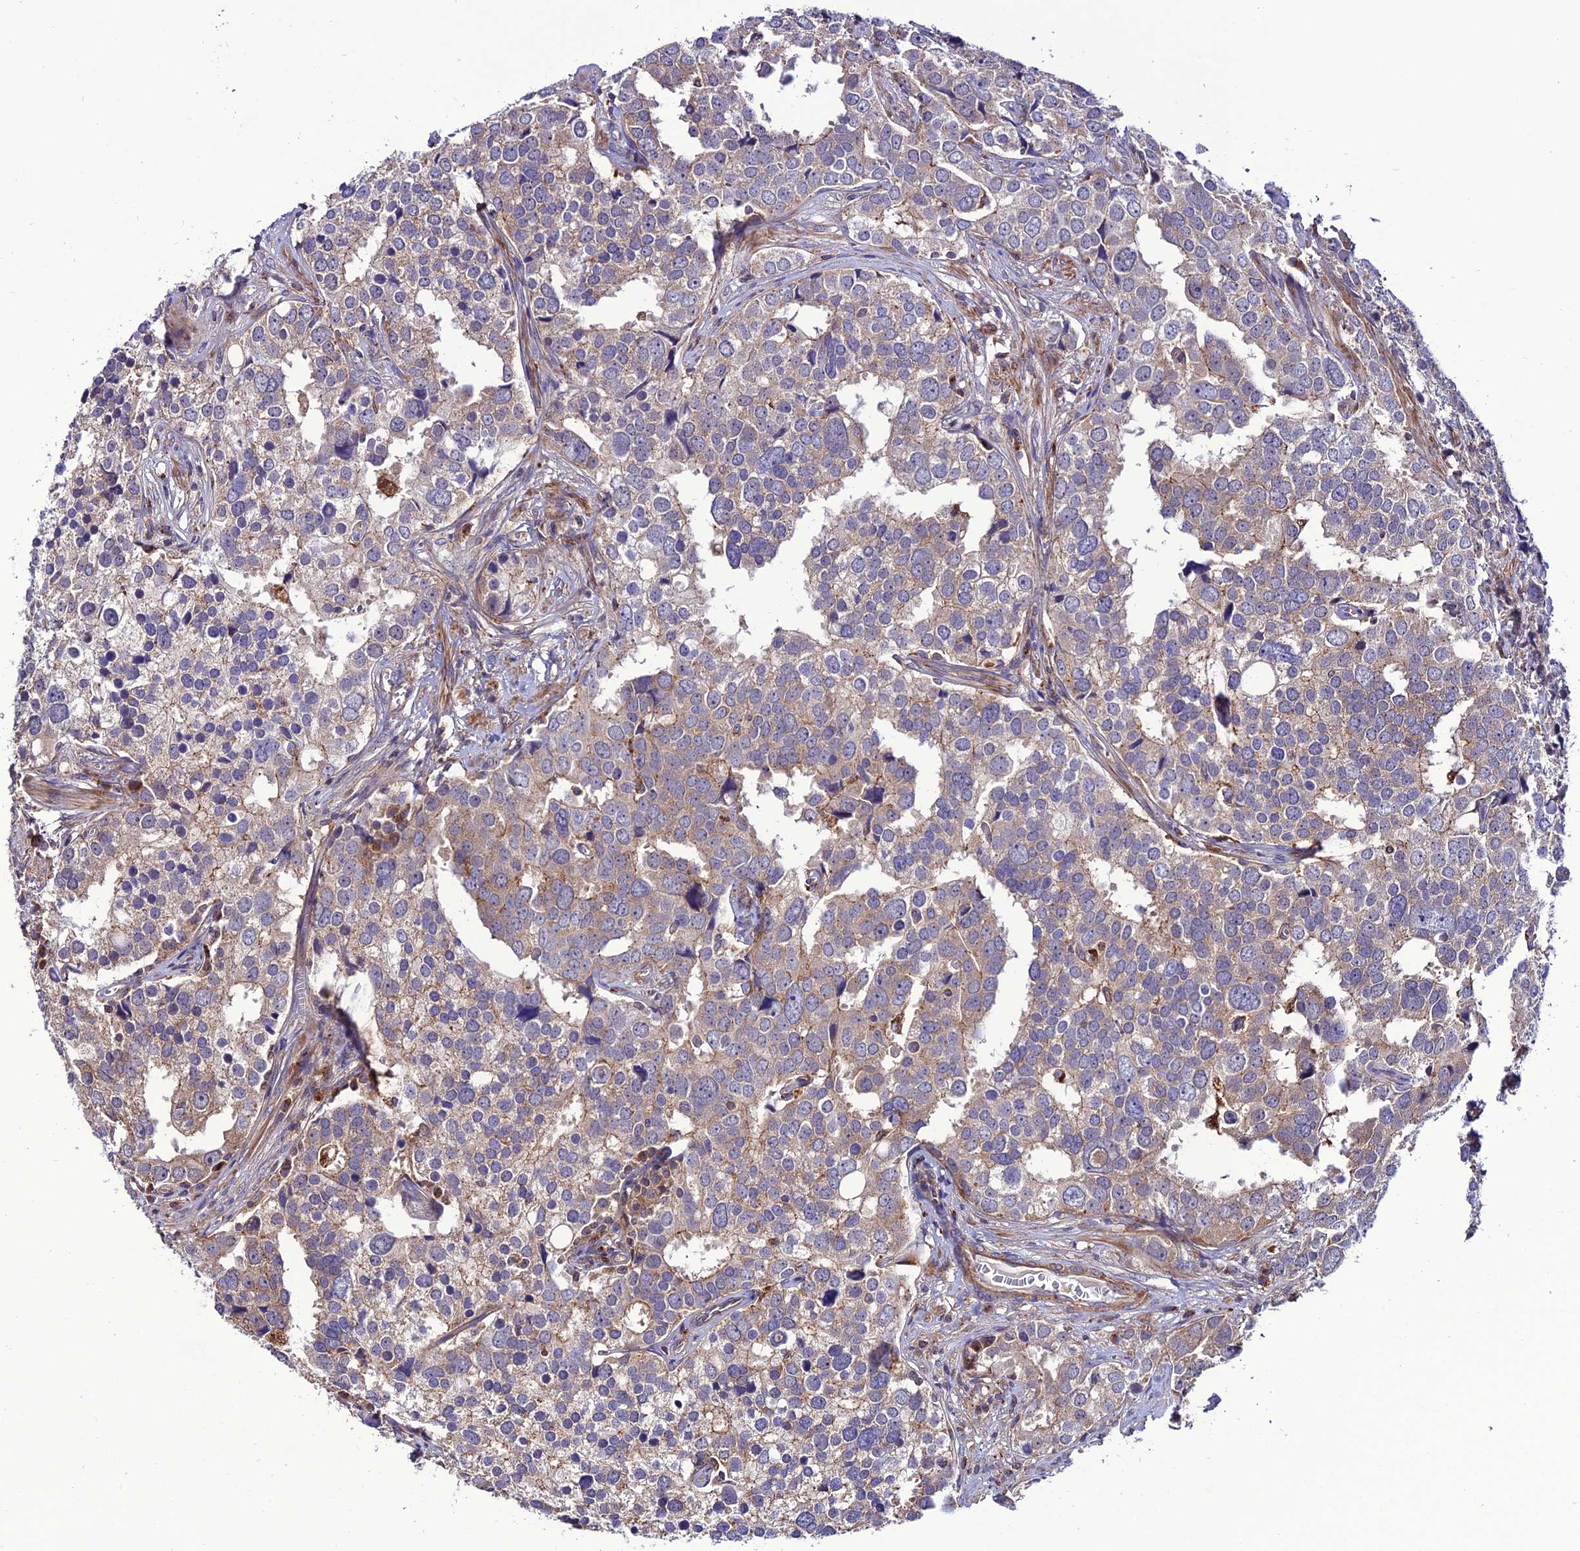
{"staining": {"intensity": "weak", "quantity": ">75%", "location": "cytoplasmic/membranous"}, "tissue": "prostate cancer", "cell_type": "Tumor cells", "image_type": "cancer", "snomed": [{"axis": "morphology", "description": "Adenocarcinoma, High grade"}, {"axis": "topography", "description": "Prostate"}], "caption": "Protein analysis of prostate cancer tissue shows weak cytoplasmic/membranous expression in about >75% of tumor cells. (IHC, brightfield microscopy, high magnification).", "gene": "PPIL3", "patient": {"sex": "male", "age": 71}}